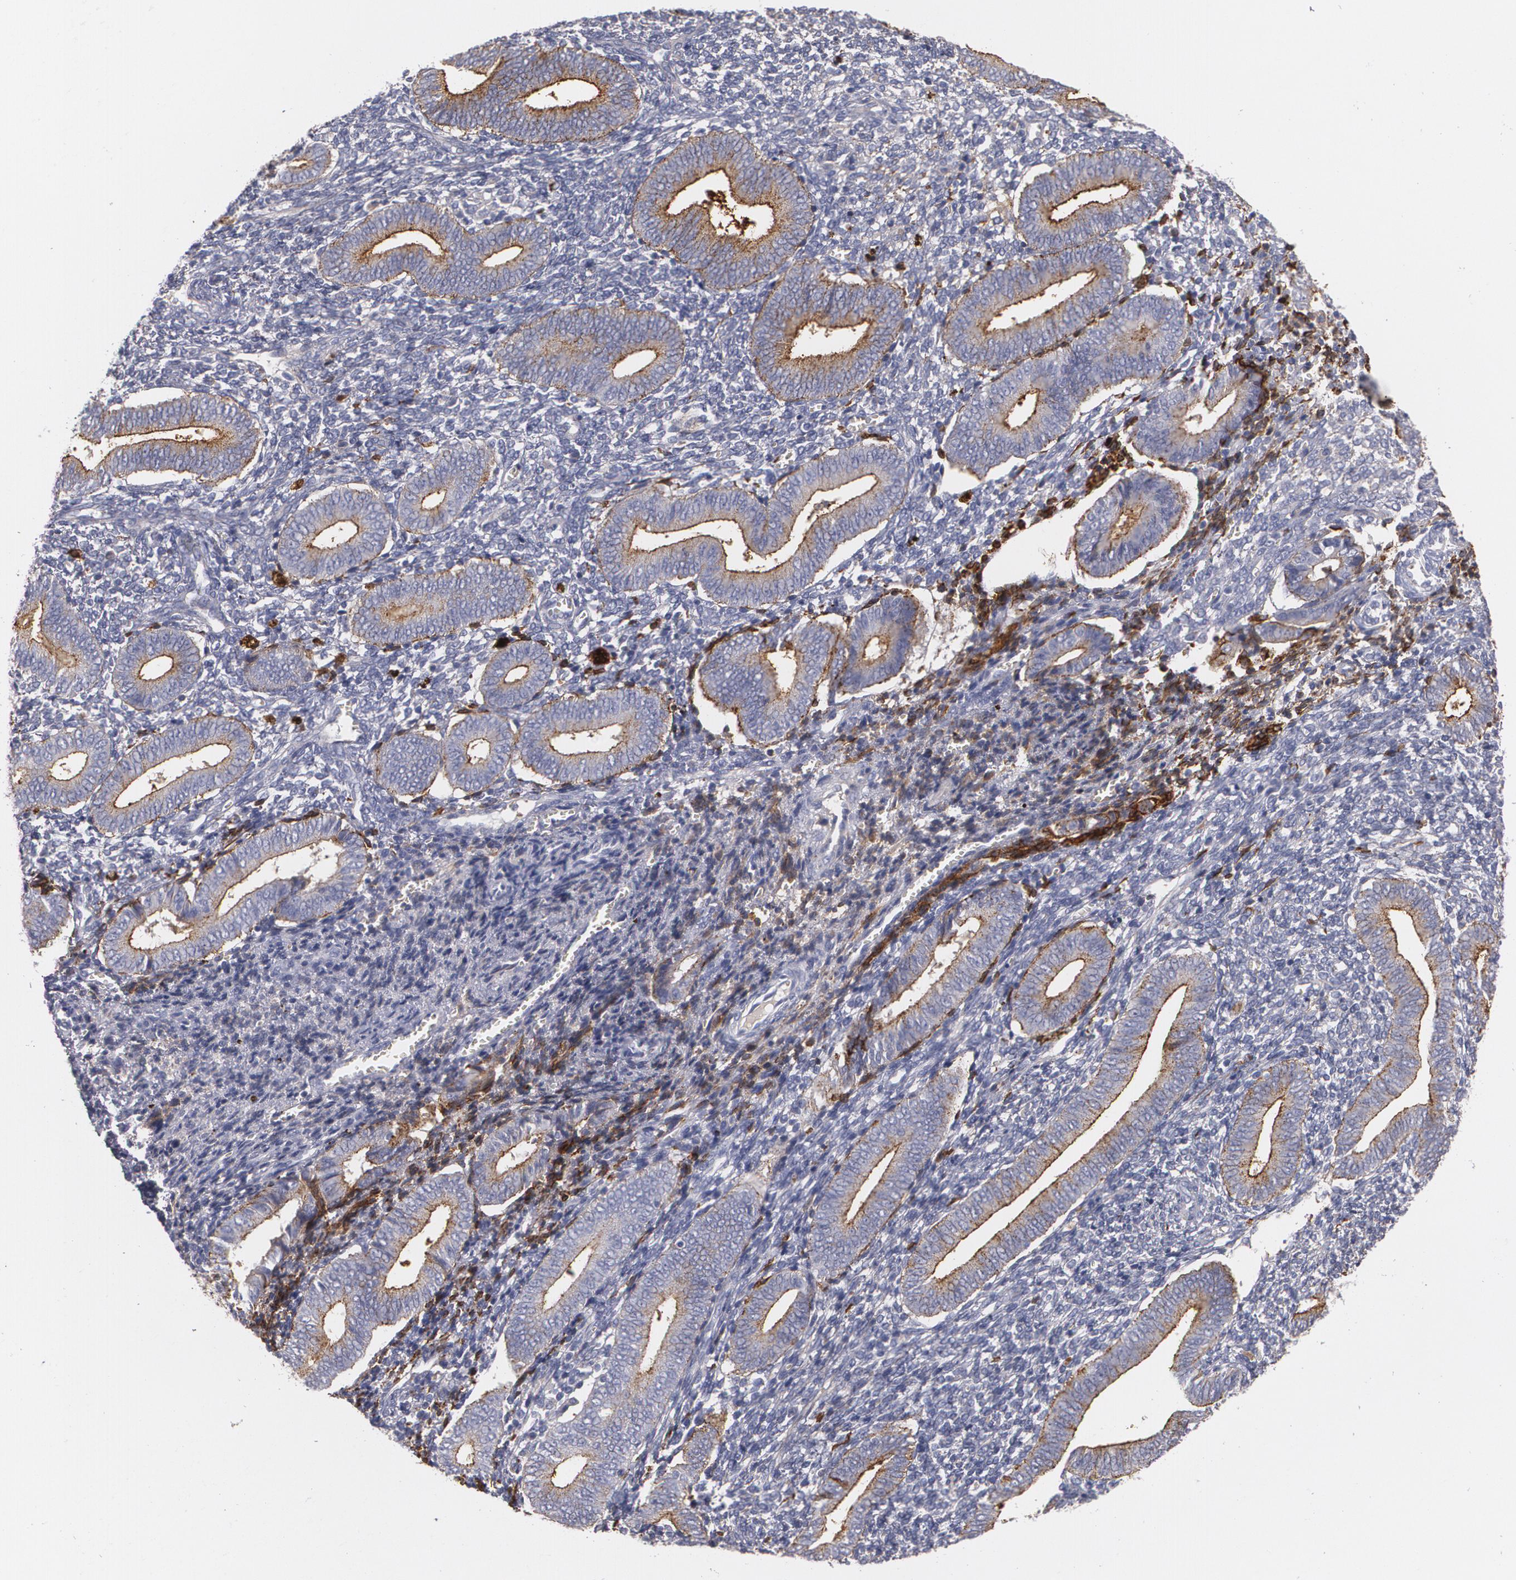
{"staining": {"intensity": "moderate", "quantity": "<25%", "location": "cytoplasmic/membranous"}, "tissue": "endometrium", "cell_type": "Cells in endometrial stroma", "image_type": "normal", "snomed": [{"axis": "morphology", "description": "Normal tissue, NOS"}, {"axis": "topography", "description": "Uterus"}, {"axis": "topography", "description": "Endometrium"}], "caption": "Cells in endometrial stroma show low levels of moderate cytoplasmic/membranous positivity in approximately <25% of cells in normal human endometrium. Immunohistochemistry stains the protein of interest in brown and the nuclei are stained blue.", "gene": "FBLN1", "patient": {"sex": "female", "age": 33}}